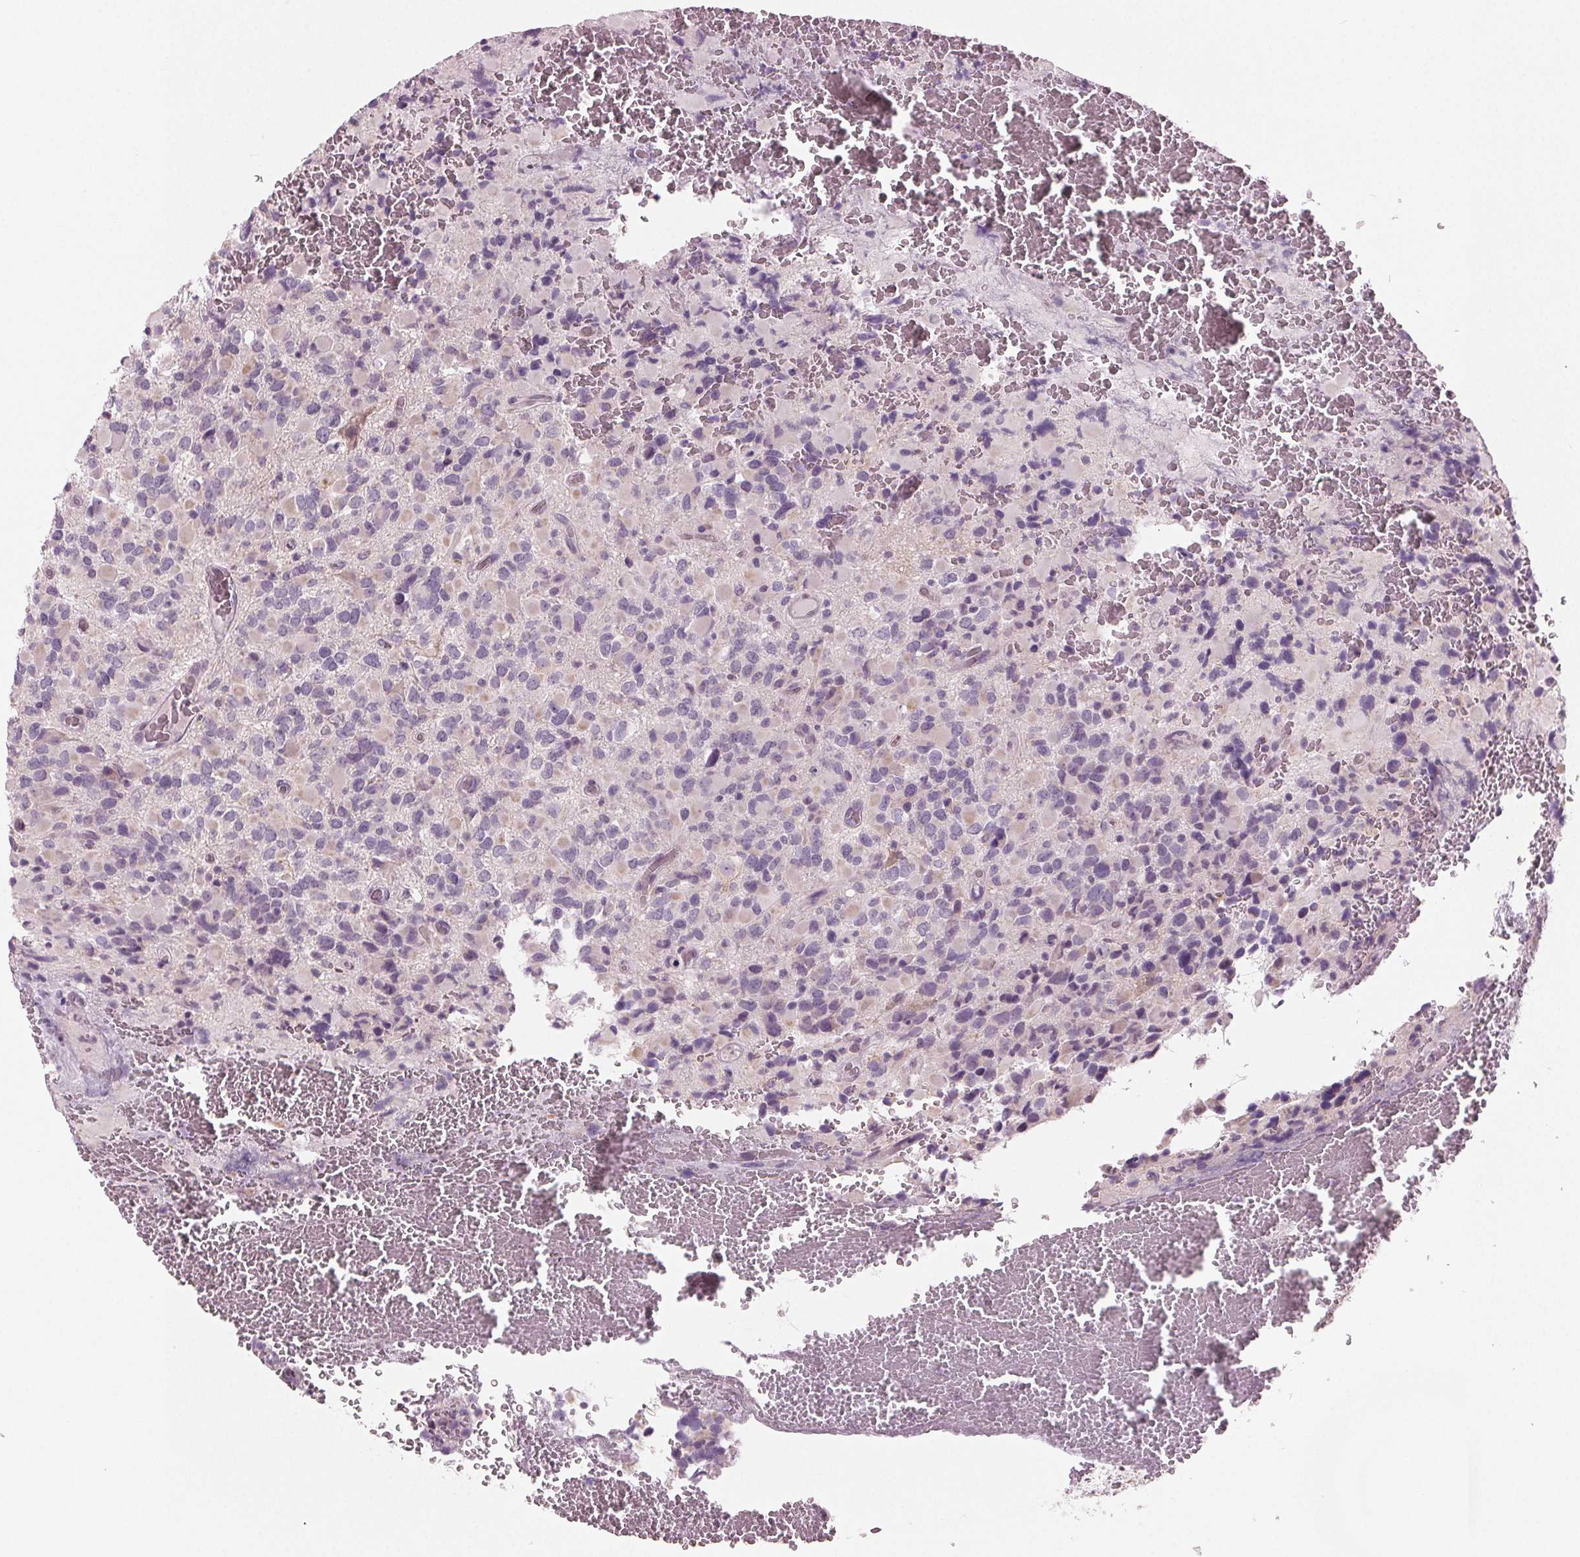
{"staining": {"intensity": "negative", "quantity": "none", "location": "none"}, "tissue": "glioma", "cell_type": "Tumor cells", "image_type": "cancer", "snomed": [{"axis": "morphology", "description": "Glioma, malignant, High grade"}, {"axis": "topography", "description": "Brain"}], "caption": "Malignant glioma (high-grade) stained for a protein using IHC demonstrates no positivity tumor cells.", "gene": "PRAP1", "patient": {"sex": "female", "age": 40}}